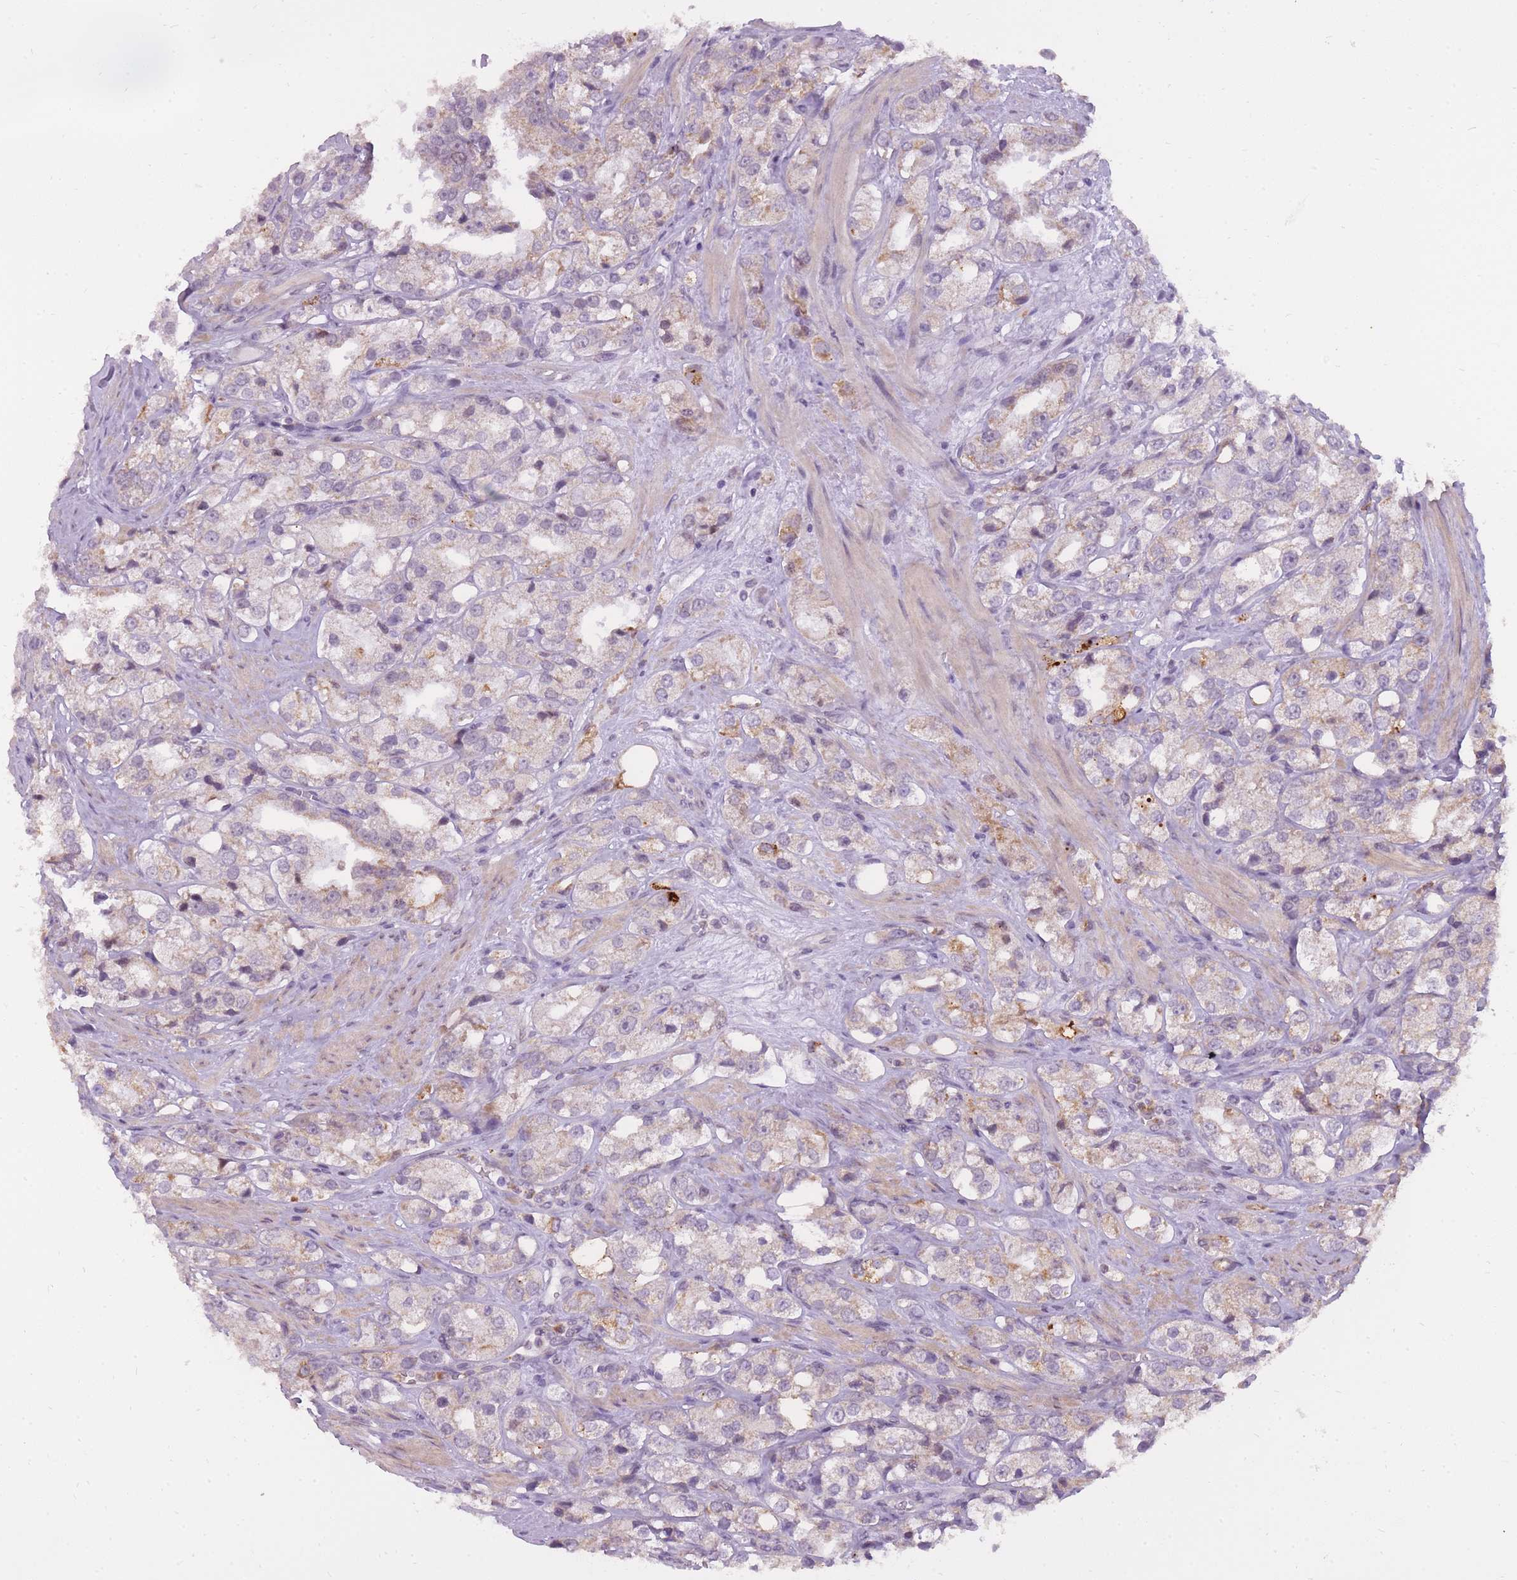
{"staining": {"intensity": "weak", "quantity": "25%-75%", "location": "cytoplasmic/membranous"}, "tissue": "prostate cancer", "cell_type": "Tumor cells", "image_type": "cancer", "snomed": [{"axis": "morphology", "description": "Adenocarcinoma, NOS"}, {"axis": "topography", "description": "Prostate"}], "caption": "Prostate cancer (adenocarcinoma) tissue demonstrates weak cytoplasmic/membranous expression in approximately 25%-75% of tumor cells, visualized by immunohistochemistry.", "gene": "TIGD1", "patient": {"sex": "male", "age": 79}}